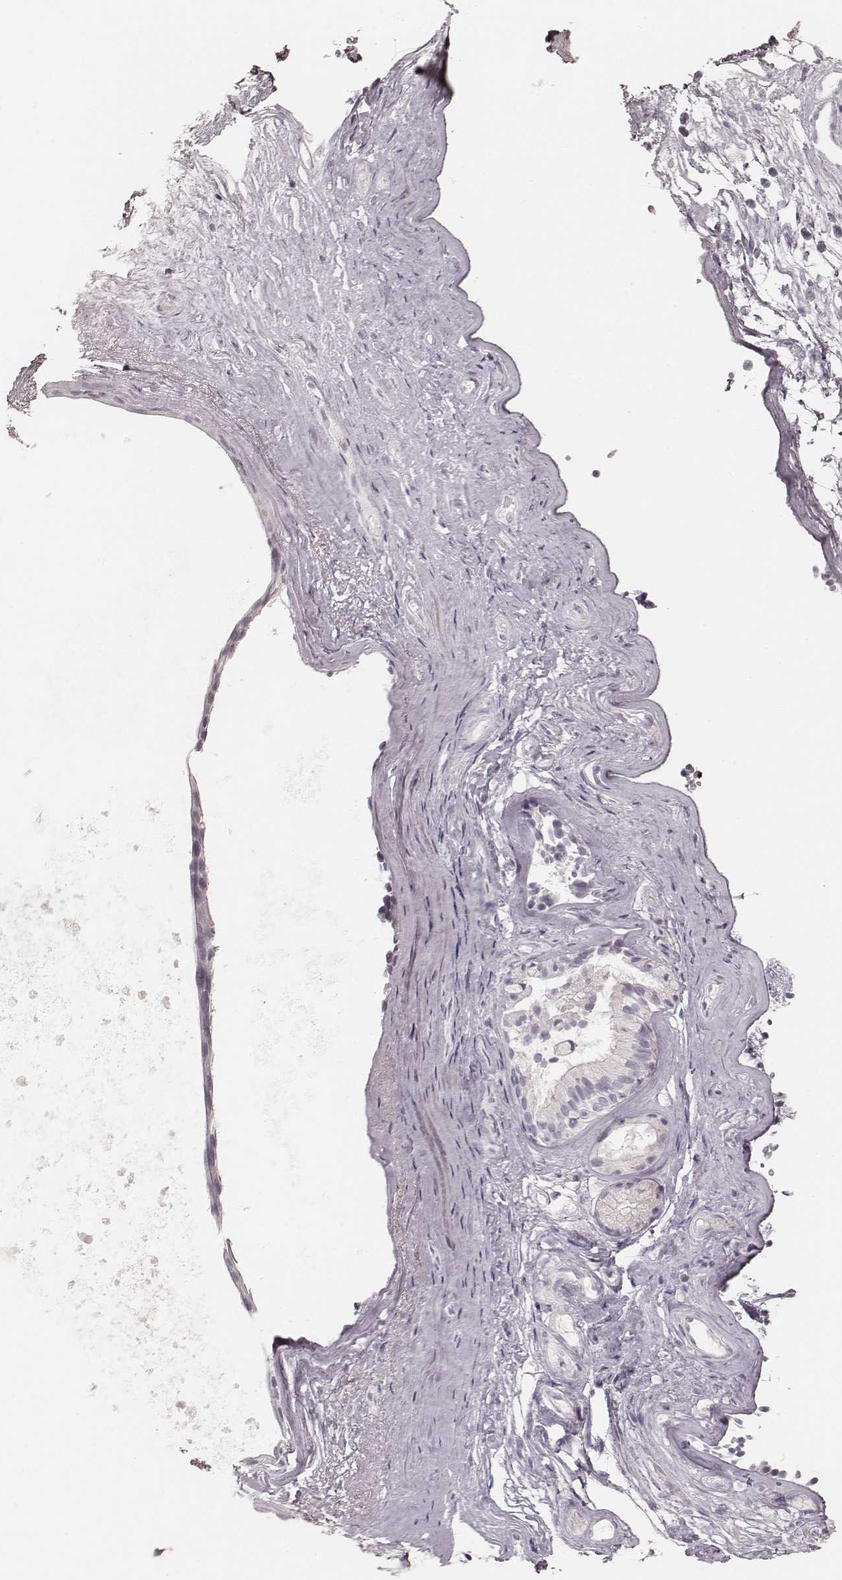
{"staining": {"intensity": "negative", "quantity": "none", "location": "none"}, "tissue": "nasopharynx", "cell_type": "Respiratory epithelial cells", "image_type": "normal", "snomed": [{"axis": "morphology", "description": "Normal tissue, NOS"}, {"axis": "topography", "description": "Nasopharynx"}], "caption": "IHC image of unremarkable nasopharynx: human nasopharynx stained with DAB reveals no significant protein staining in respiratory epithelial cells. (Stains: DAB immunohistochemistry with hematoxylin counter stain, Microscopy: brightfield microscopy at high magnification).", "gene": "KRT26", "patient": {"sex": "female", "age": 85}}